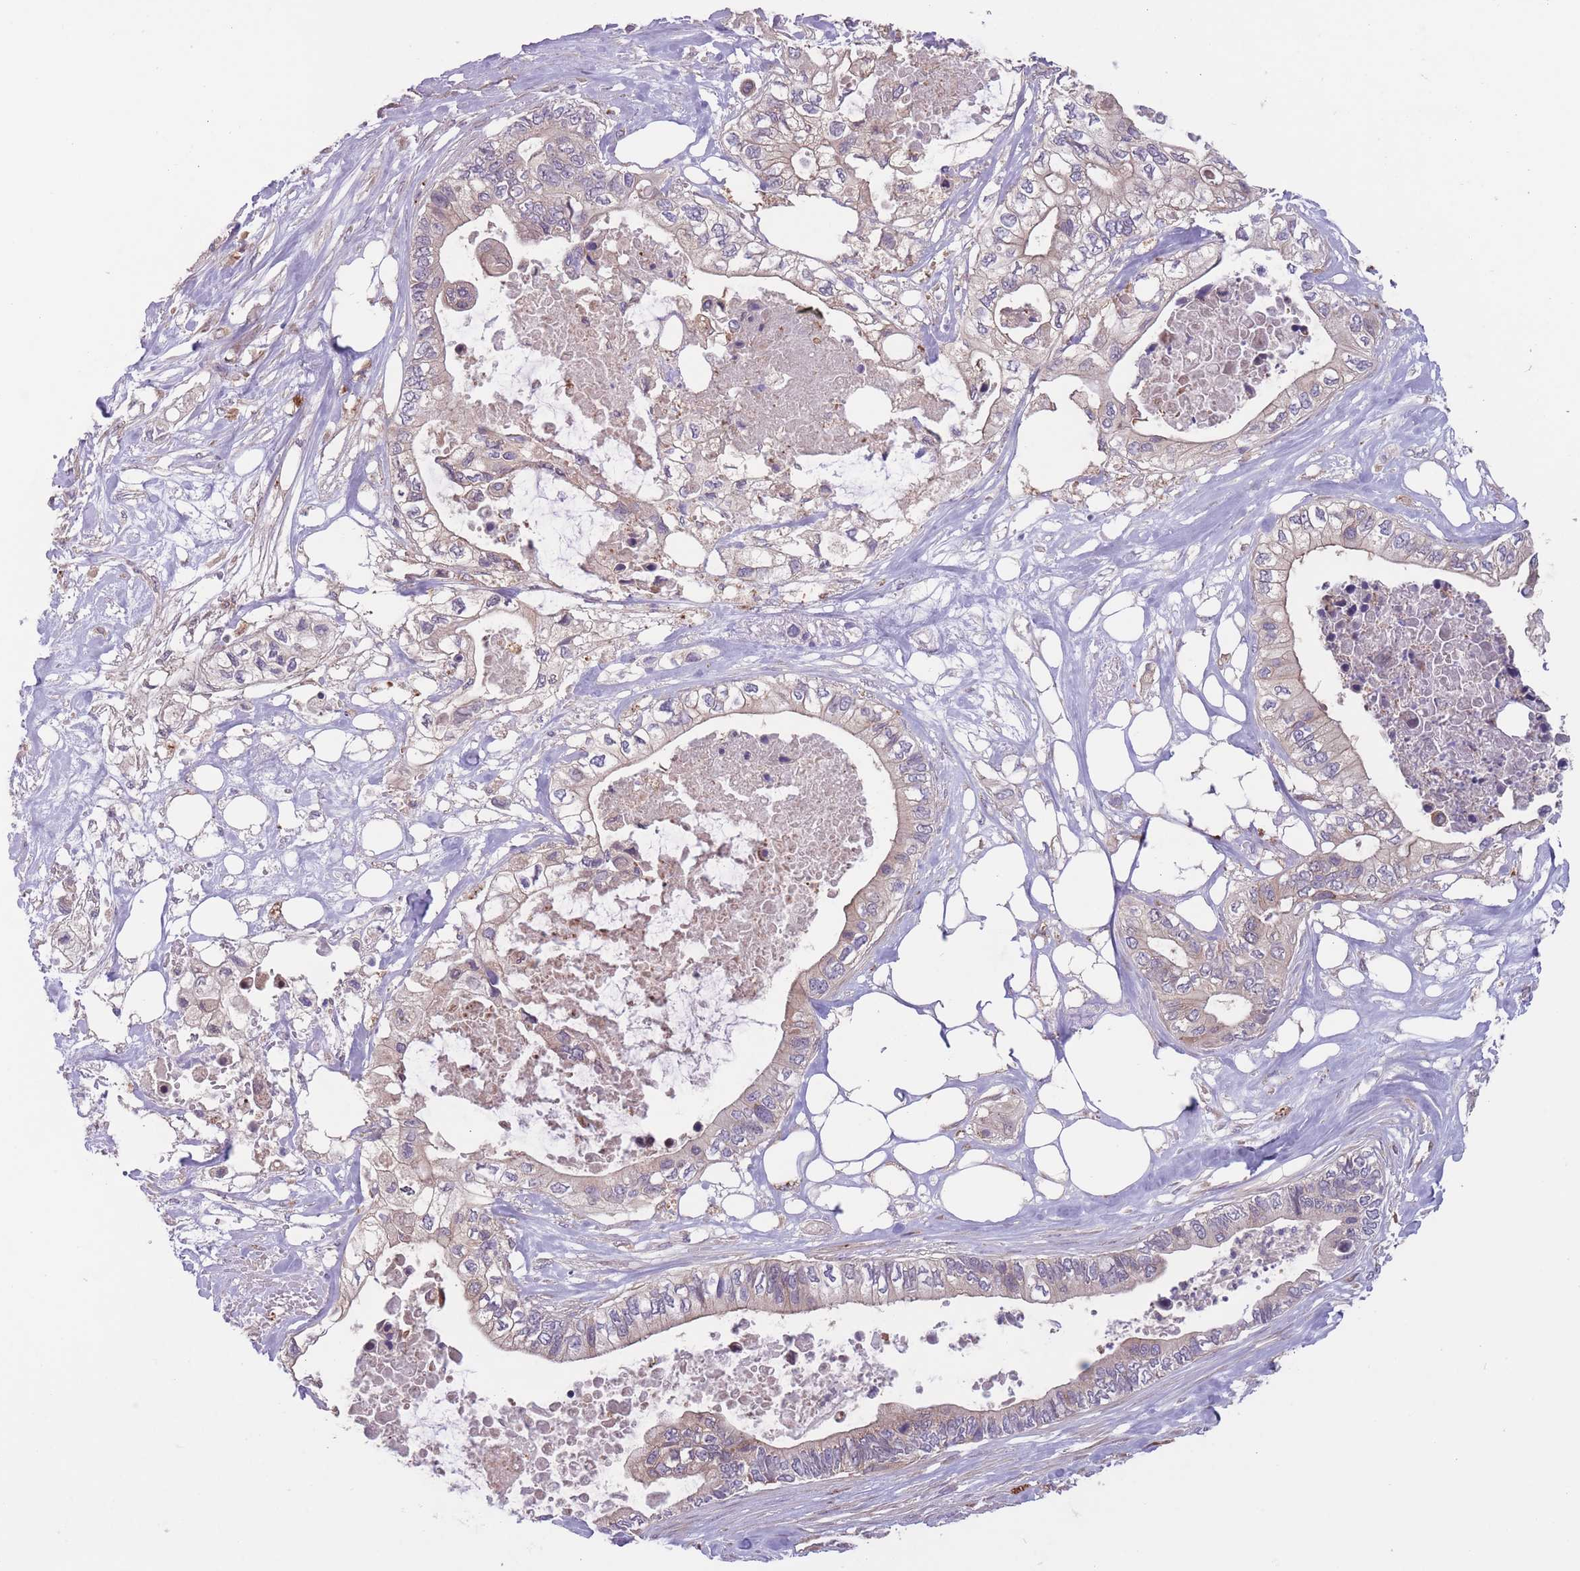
{"staining": {"intensity": "weak", "quantity": "25%-75%", "location": "cytoplasmic/membranous"}, "tissue": "pancreatic cancer", "cell_type": "Tumor cells", "image_type": "cancer", "snomed": [{"axis": "morphology", "description": "Adenocarcinoma, NOS"}, {"axis": "topography", "description": "Pancreas"}], "caption": "An immunohistochemistry (IHC) histopathology image of neoplastic tissue is shown. Protein staining in brown shows weak cytoplasmic/membranous positivity in pancreatic adenocarcinoma within tumor cells.", "gene": "ITPKC", "patient": {"sex": "female", "age": 63}}